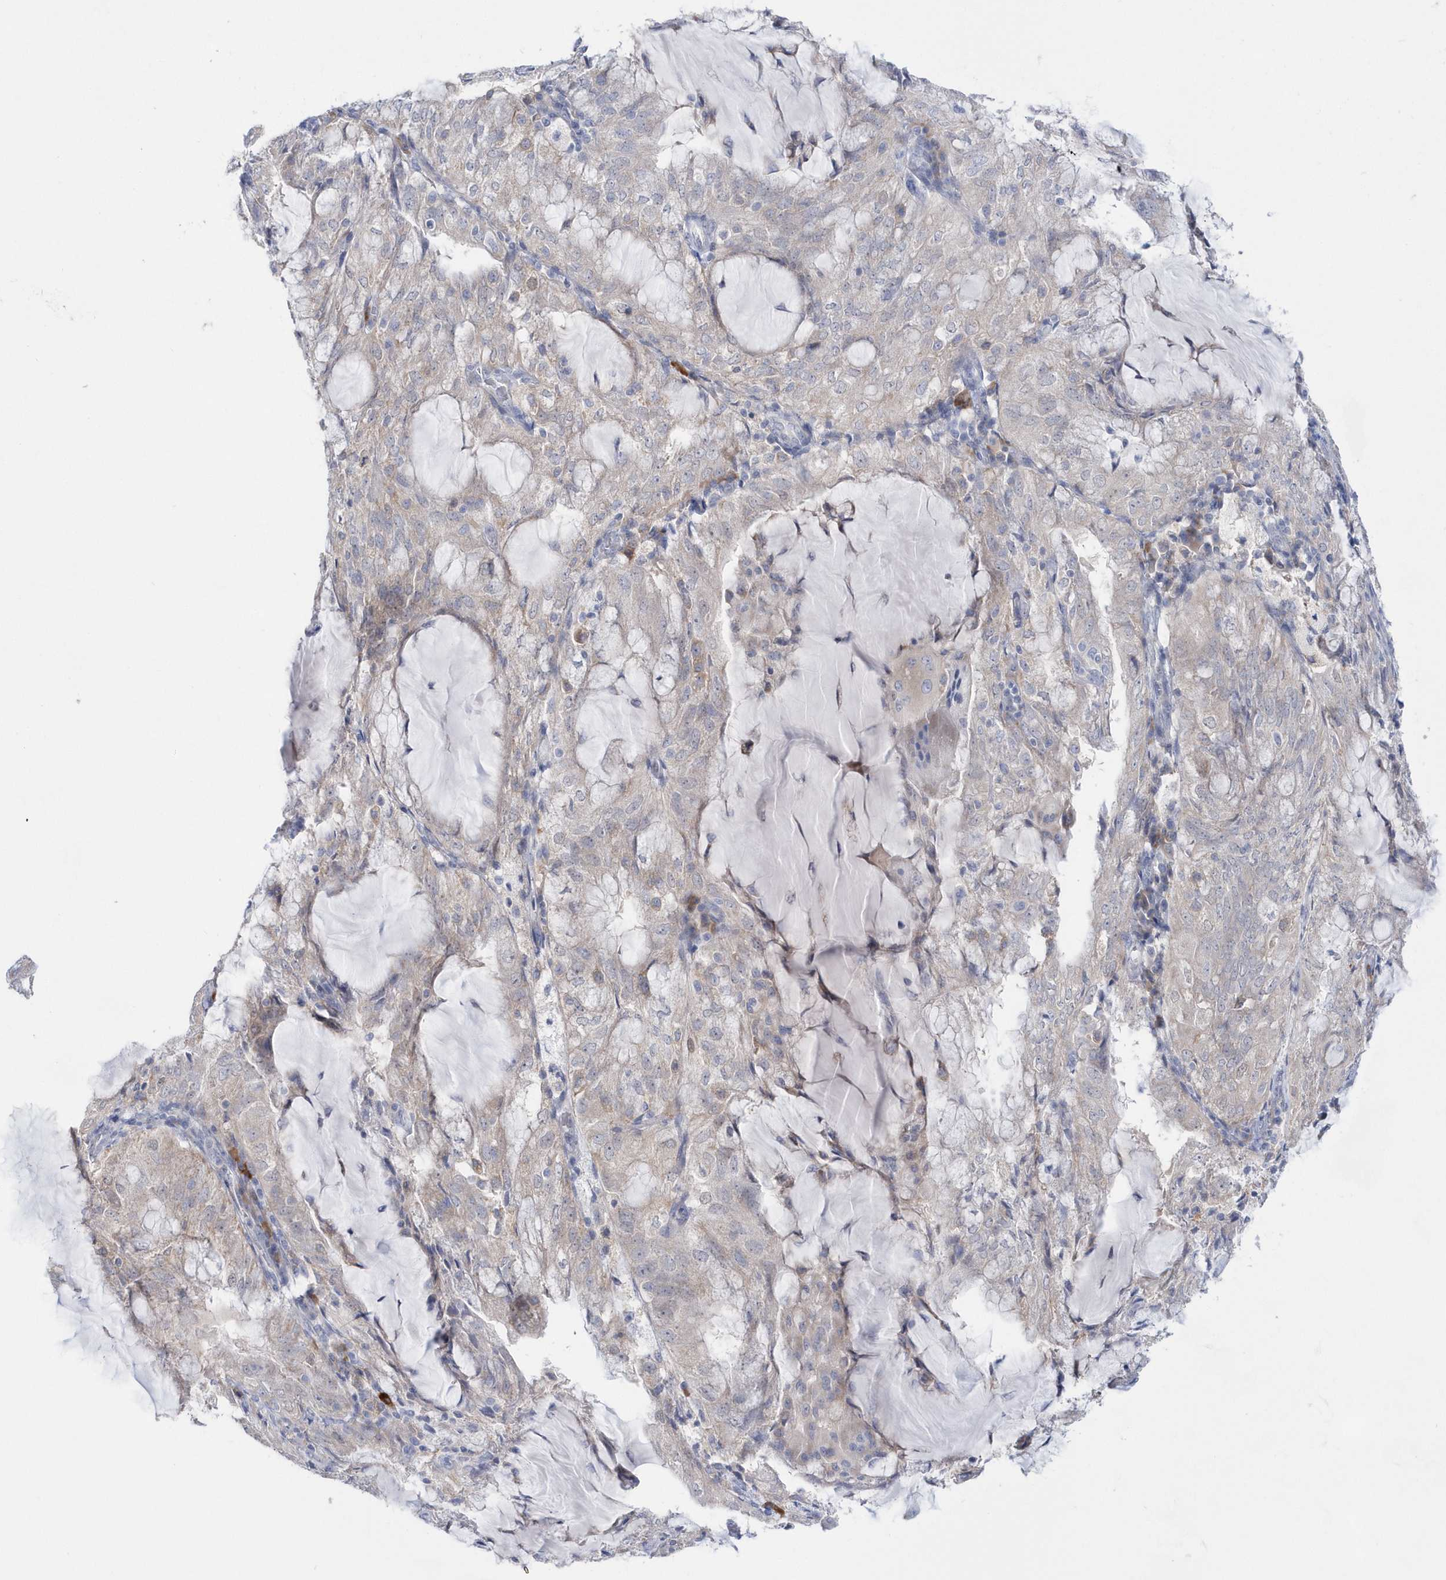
{"staining": {"intensity": "weak", "quantity": ">75%", "location": "cytoplasmic/membranous"}, "tissue": "endometrial cancer", "cell_type": "Tumor cells", "image_type": "cancer", "snomed": [{"axis": "morphology", "description": "Adenocarcinoma, NOS"}, {"axis": "topography", "description": "Endometrium"}], "caption": "Human endometrial cancer stained for a protein (brown) demonstrates weak cytoplasmic/membranous positive positivity in approximately >75% of tumor cells.", "gene": "BDH2", "patient": {"sex": "female", "age": 81}}